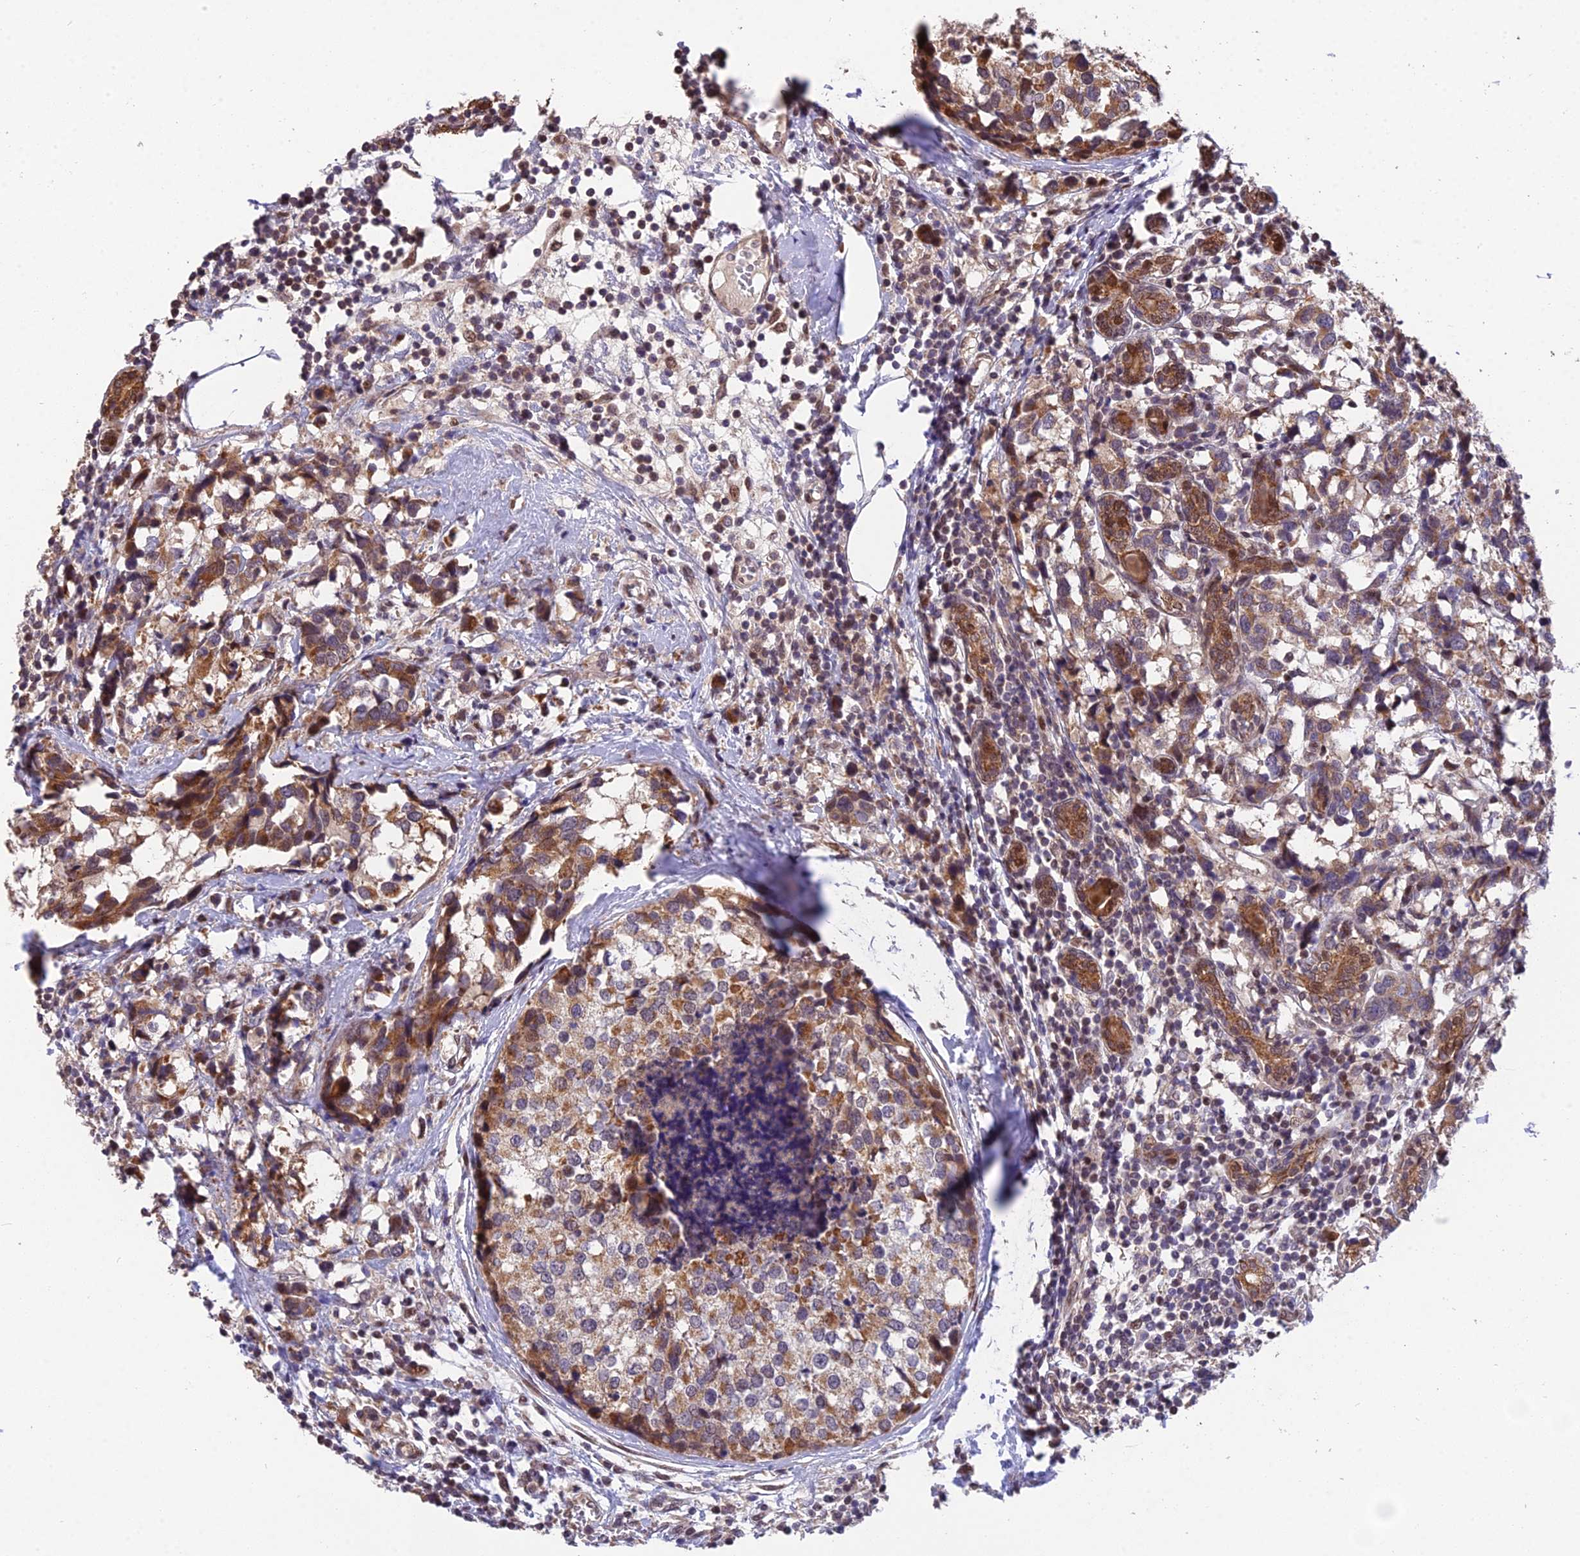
{"staining": {"intensity": "moderate", "quantity": ">75%", "location": "cytoplasmic/membranous"}, "tissue": "breast cancer", "cell_type": "Tumor cells", "image_type": "cancer", "snomed": [{"axis": "morphology", "description": "Lobular carcinoma"}, {"axis": "topography", "description": "Breast"}], "caption": "This histopathology image exhibits IHC staining of human lobular carcinoma (breast), with medium moderate cytoplasmic/membranous staining in about >75% of tumor cells.", "gene": "CYP2R1", "patient": {"sex": "female", "age": 59}}